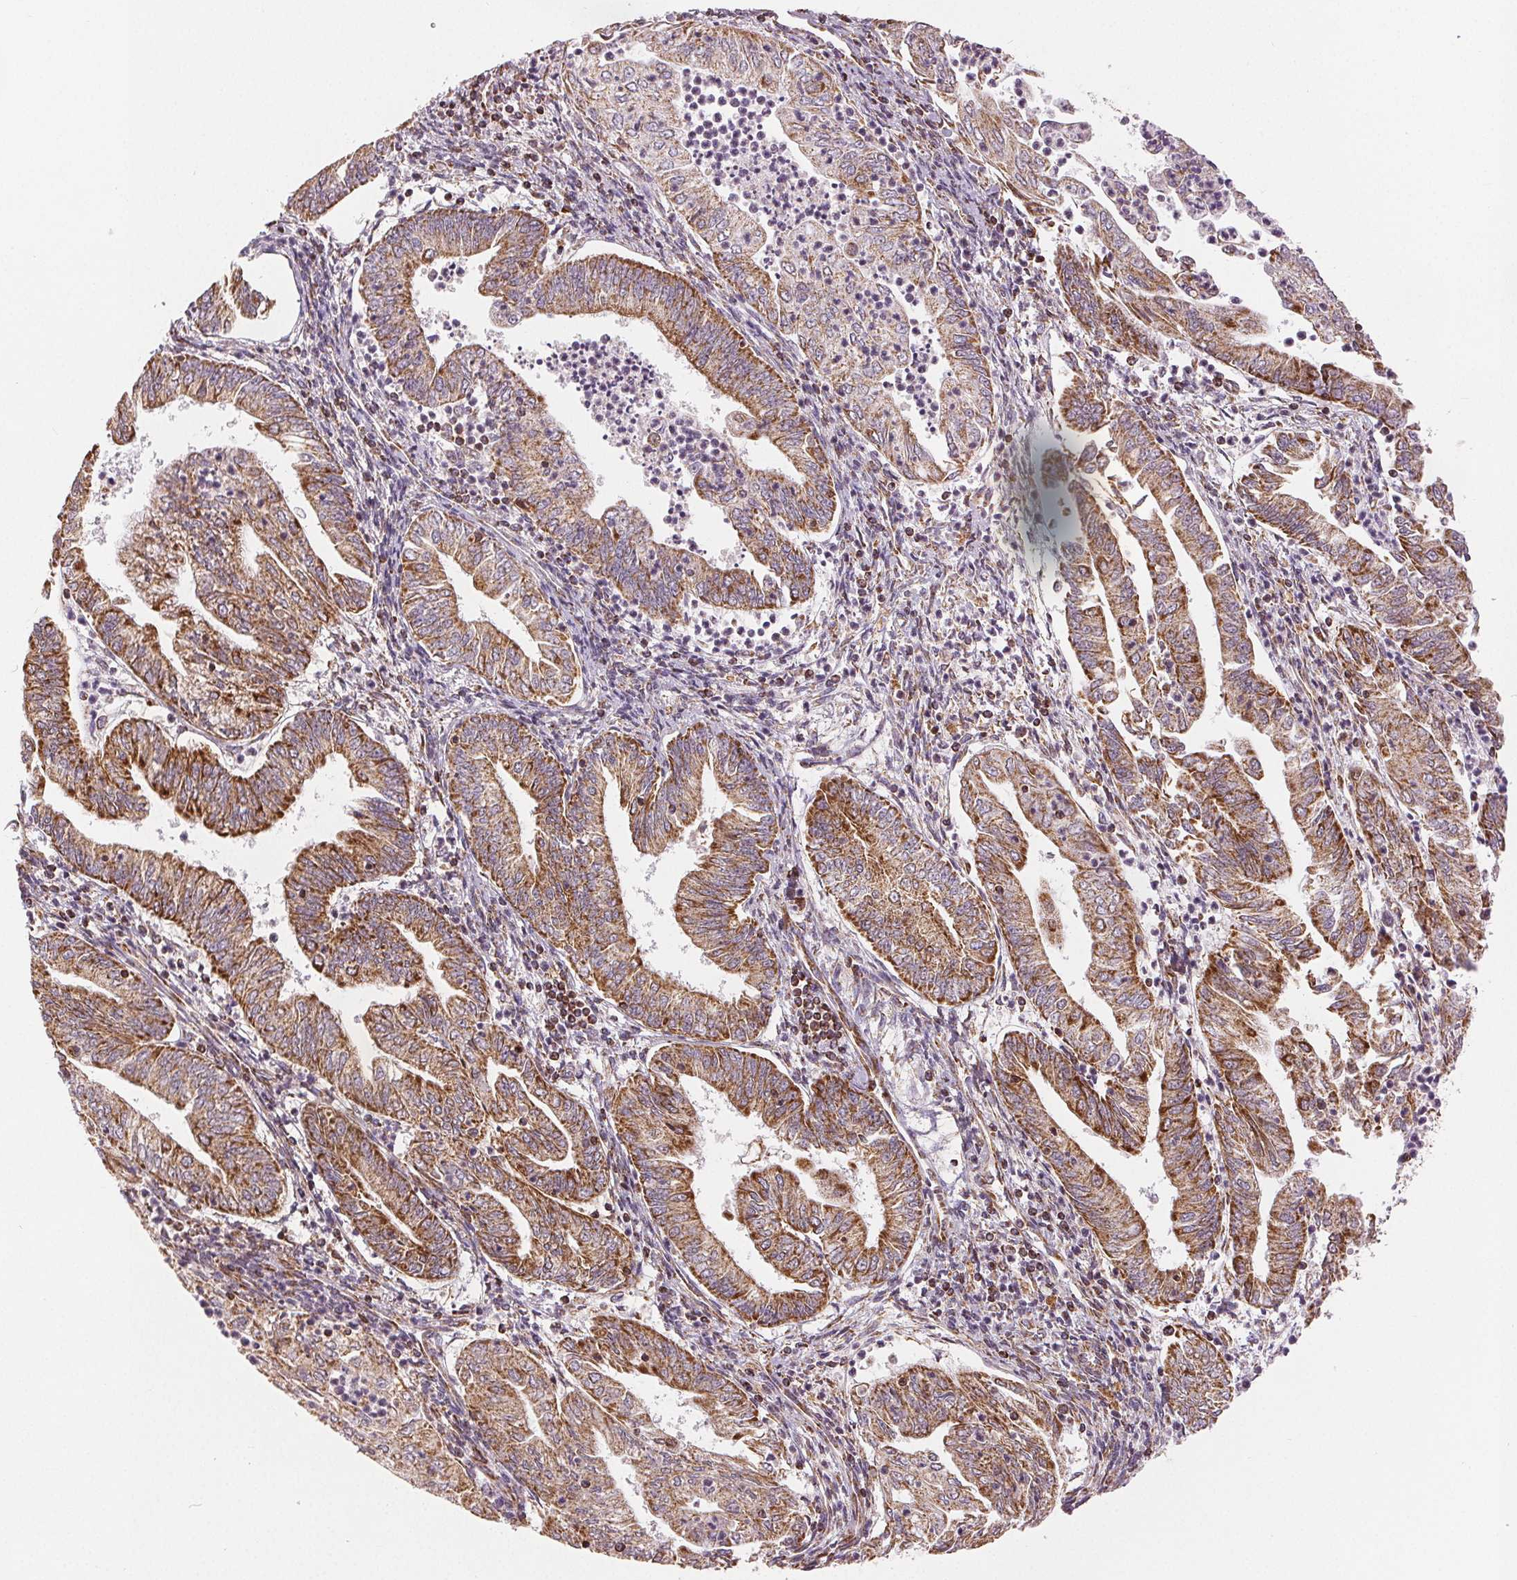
{"staining": {"intensity": "strong", "quantity": ">75%", "location": "cytoplasmic/membranous"}, "tissue": "endometrial cancer", "cell_type": "Tumor cells", "image_type": "cancer", "snomed": [{"axis": "morphology", "description": "Adenocarcinoma, NOS"}, {"axis": "topography", "description": "Endometrium"}], "caption": "IHC (DAB (3,3'-diaminobenzidine)) staining of human endometrial cancer (adenocarcinoma) exhibits strong cytoplasmic/membranous protein staining in about >75% of tumor cells.", "gene": "SDHB", "patient": {"sex": "female", "age": 55}}